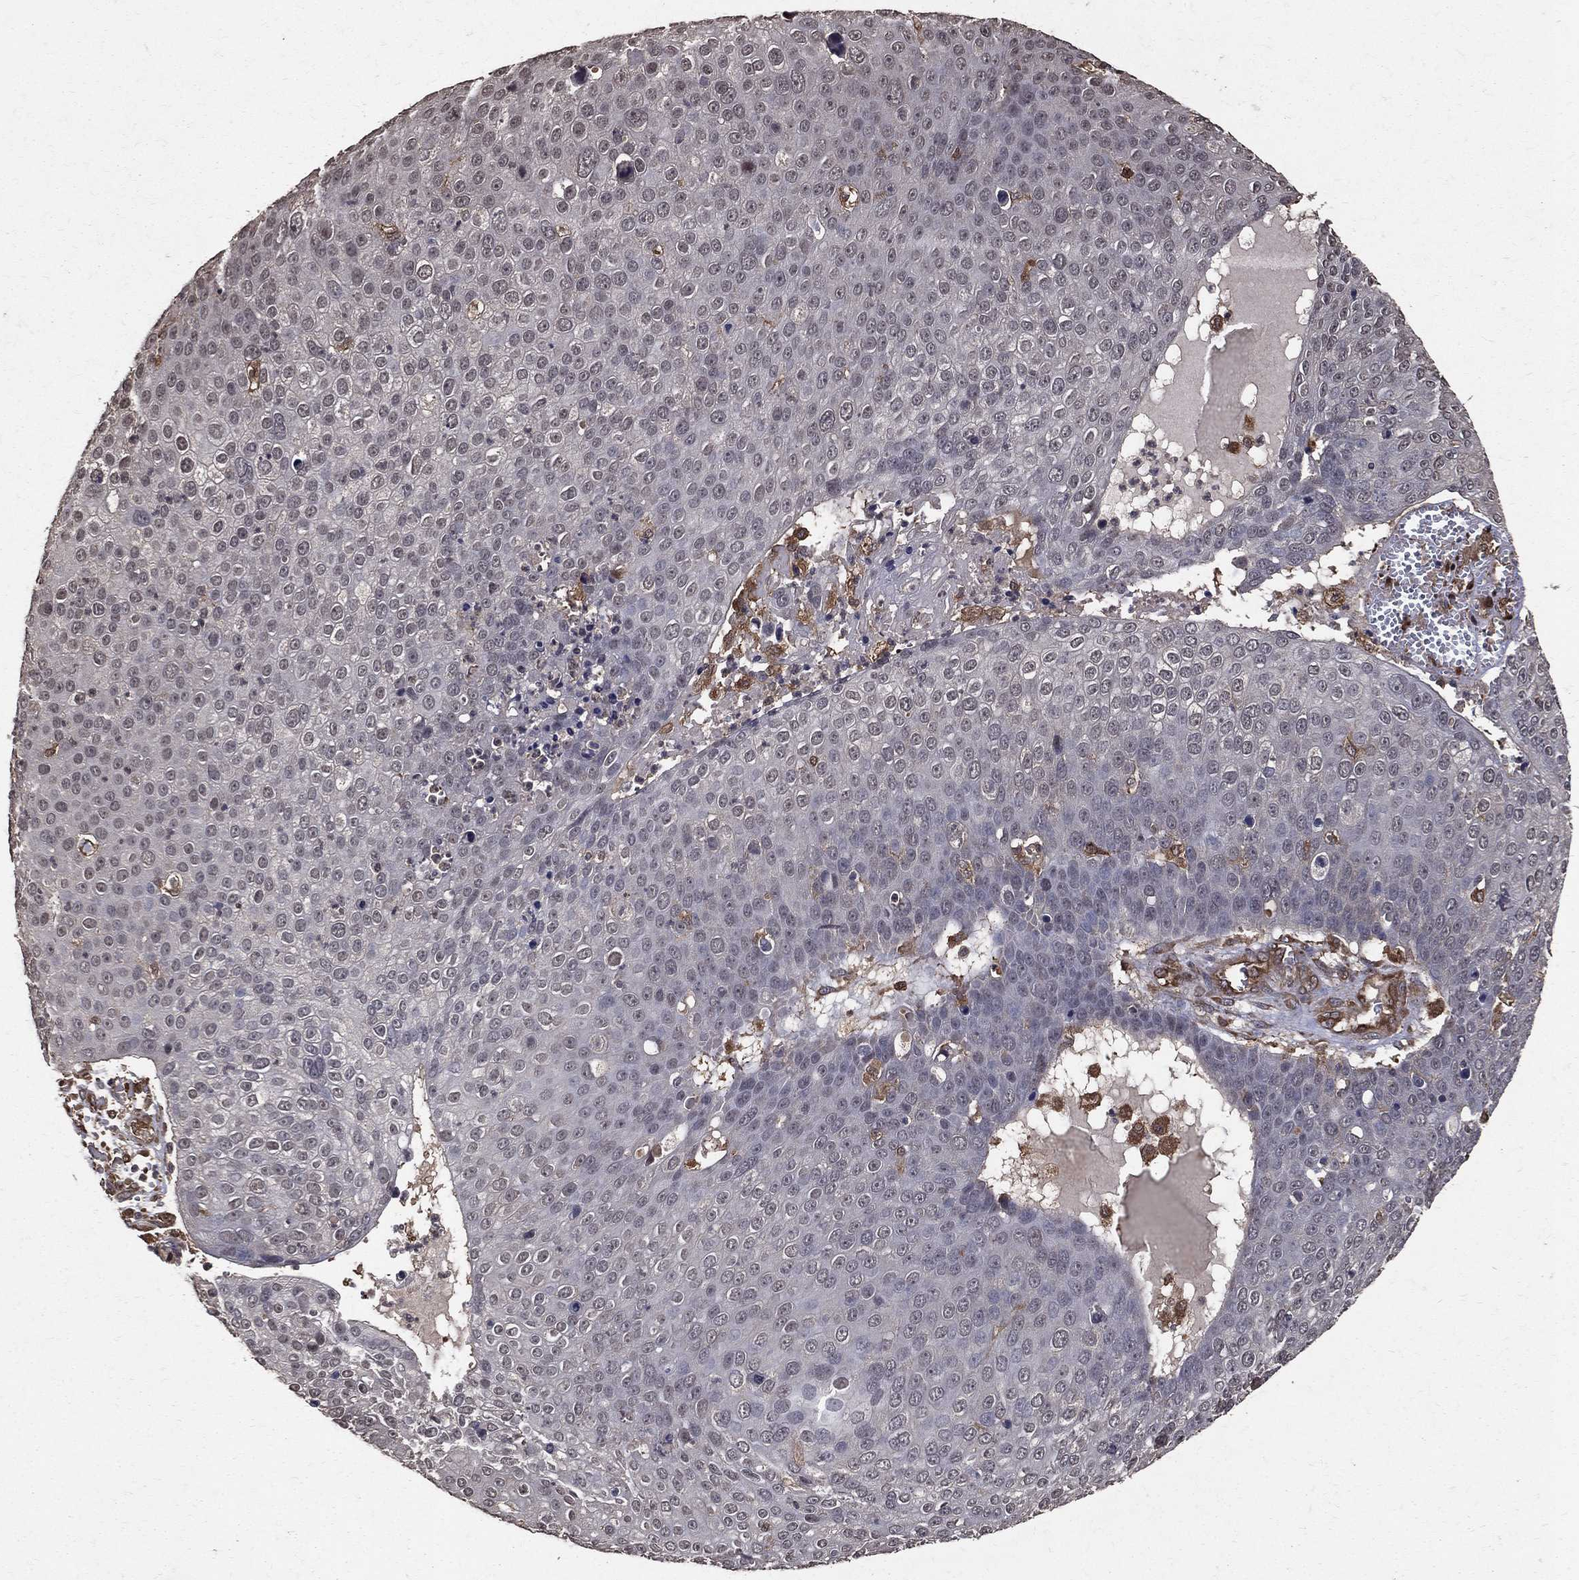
{"staining": {"intensity": "negative", "quantity": "none", "location": "none"}, "tissue": "skin cancer", "cell_type": "Tumor cells", "image_type": "cancer", "snomed": [{"axis": "morphology", "description": "Squamous cell carcinoma, NOS"}, {"axis": "topography", "description": "Skin"}], "caption": "Immunohistochemical staining of skin cancer shows no significant staining in tumor cells. (Brightfield microscopy of DAB IHC at high magnification).", "gene": "DPYSL2", "patient": {"sex": "male", "age": 71}}